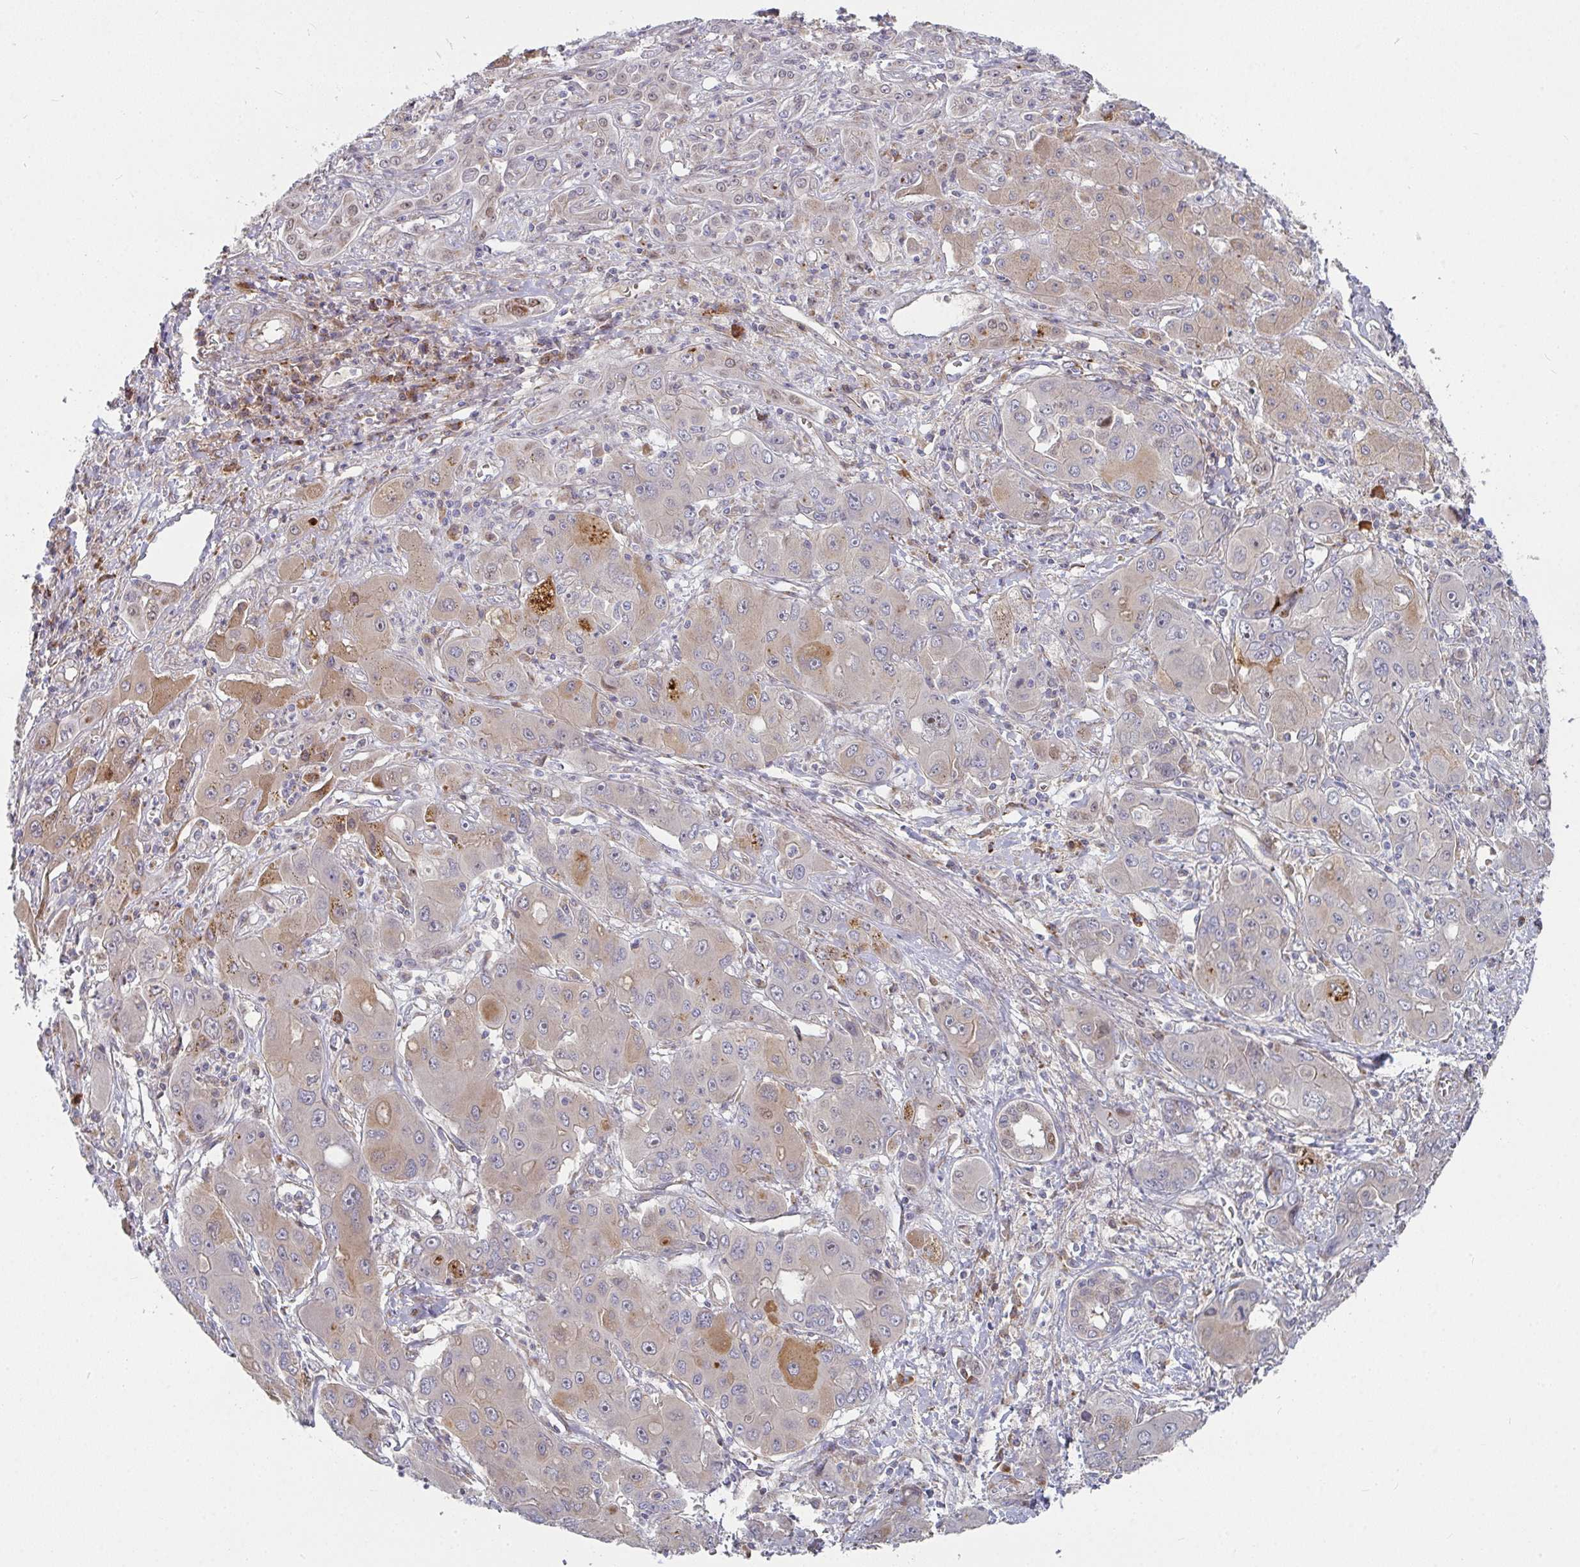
{"staining": {"intensity": "moderate", "quantity": "<25%", "location": "cytoplasmic/membranous"}, "tissue": "liver cancer", "cell_type": "Tumor cells", "image_type": "cancer", "snomed": [{"axis": "morphology", "description": "Cholangiocarcinoma"}, {"axis": "topography", "description": "Liver"}], "caption": "Immunohistochemical staining of liver cancer (cholangiocarcinoma) displays moderate cytoplasmic/membranous protein expression in approximately <25% of tumor cells.", "gene": "RHEBL1", "patient": {"sex": "male", "age": 67}}